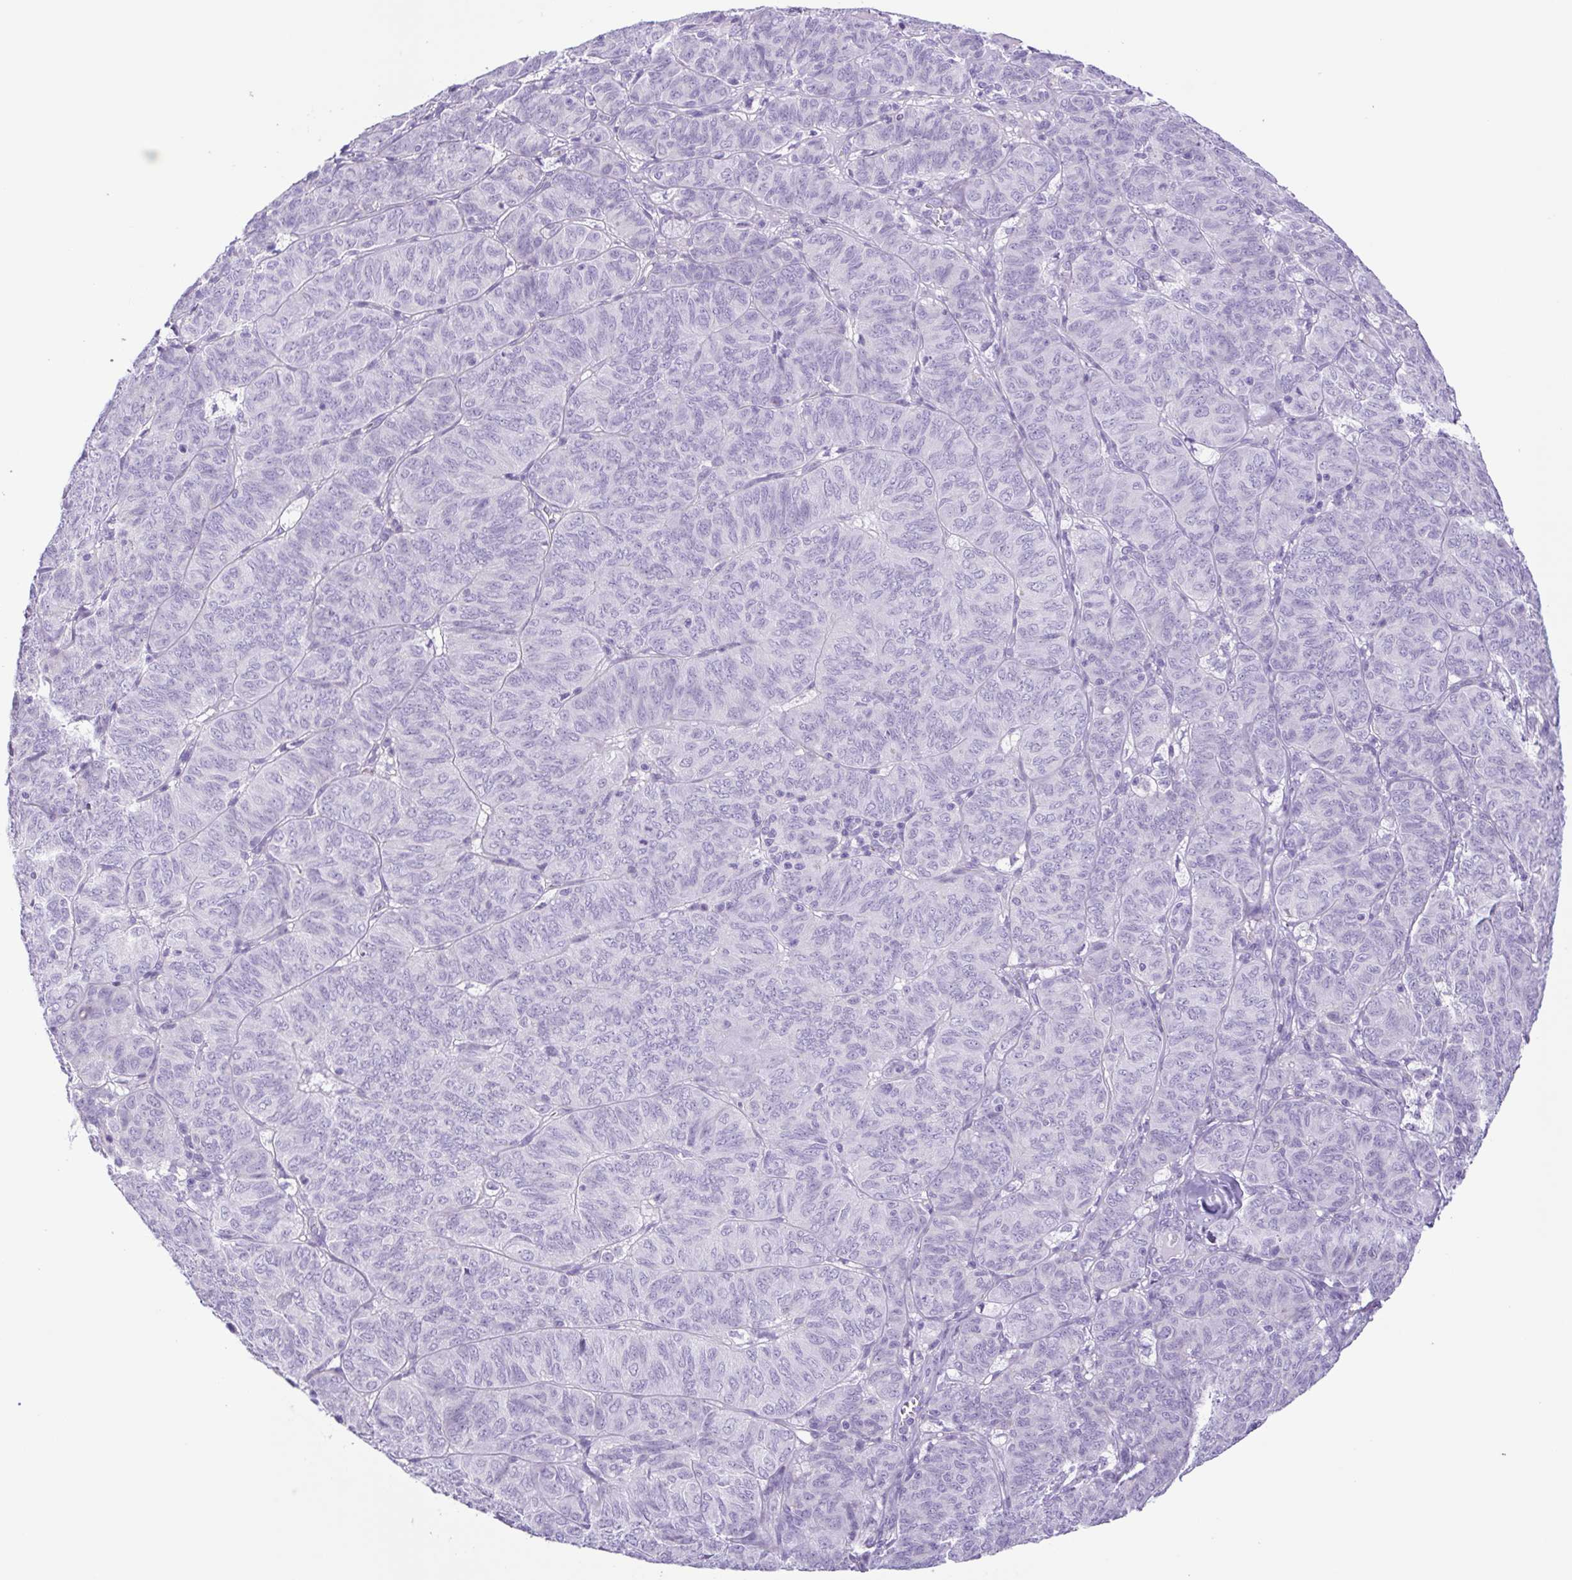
{"staining": {"intensity": "negative", "quantity": "none", "location": "none"}, "tissue": "ovarian cancer", "cell_type": "Tumor cells", "image_type": "cancer", "snomed": [{"axis": "morphology", "description": "Carcinoma, endometroid"}, {"axis": "topography", "description": "Ovary"}], "caption": "A photomicrograph of human ovarian cancer is negative for staining in tumor cells.", "gene": "CDSN", "patient": {"sex": "female", "age": 80}}